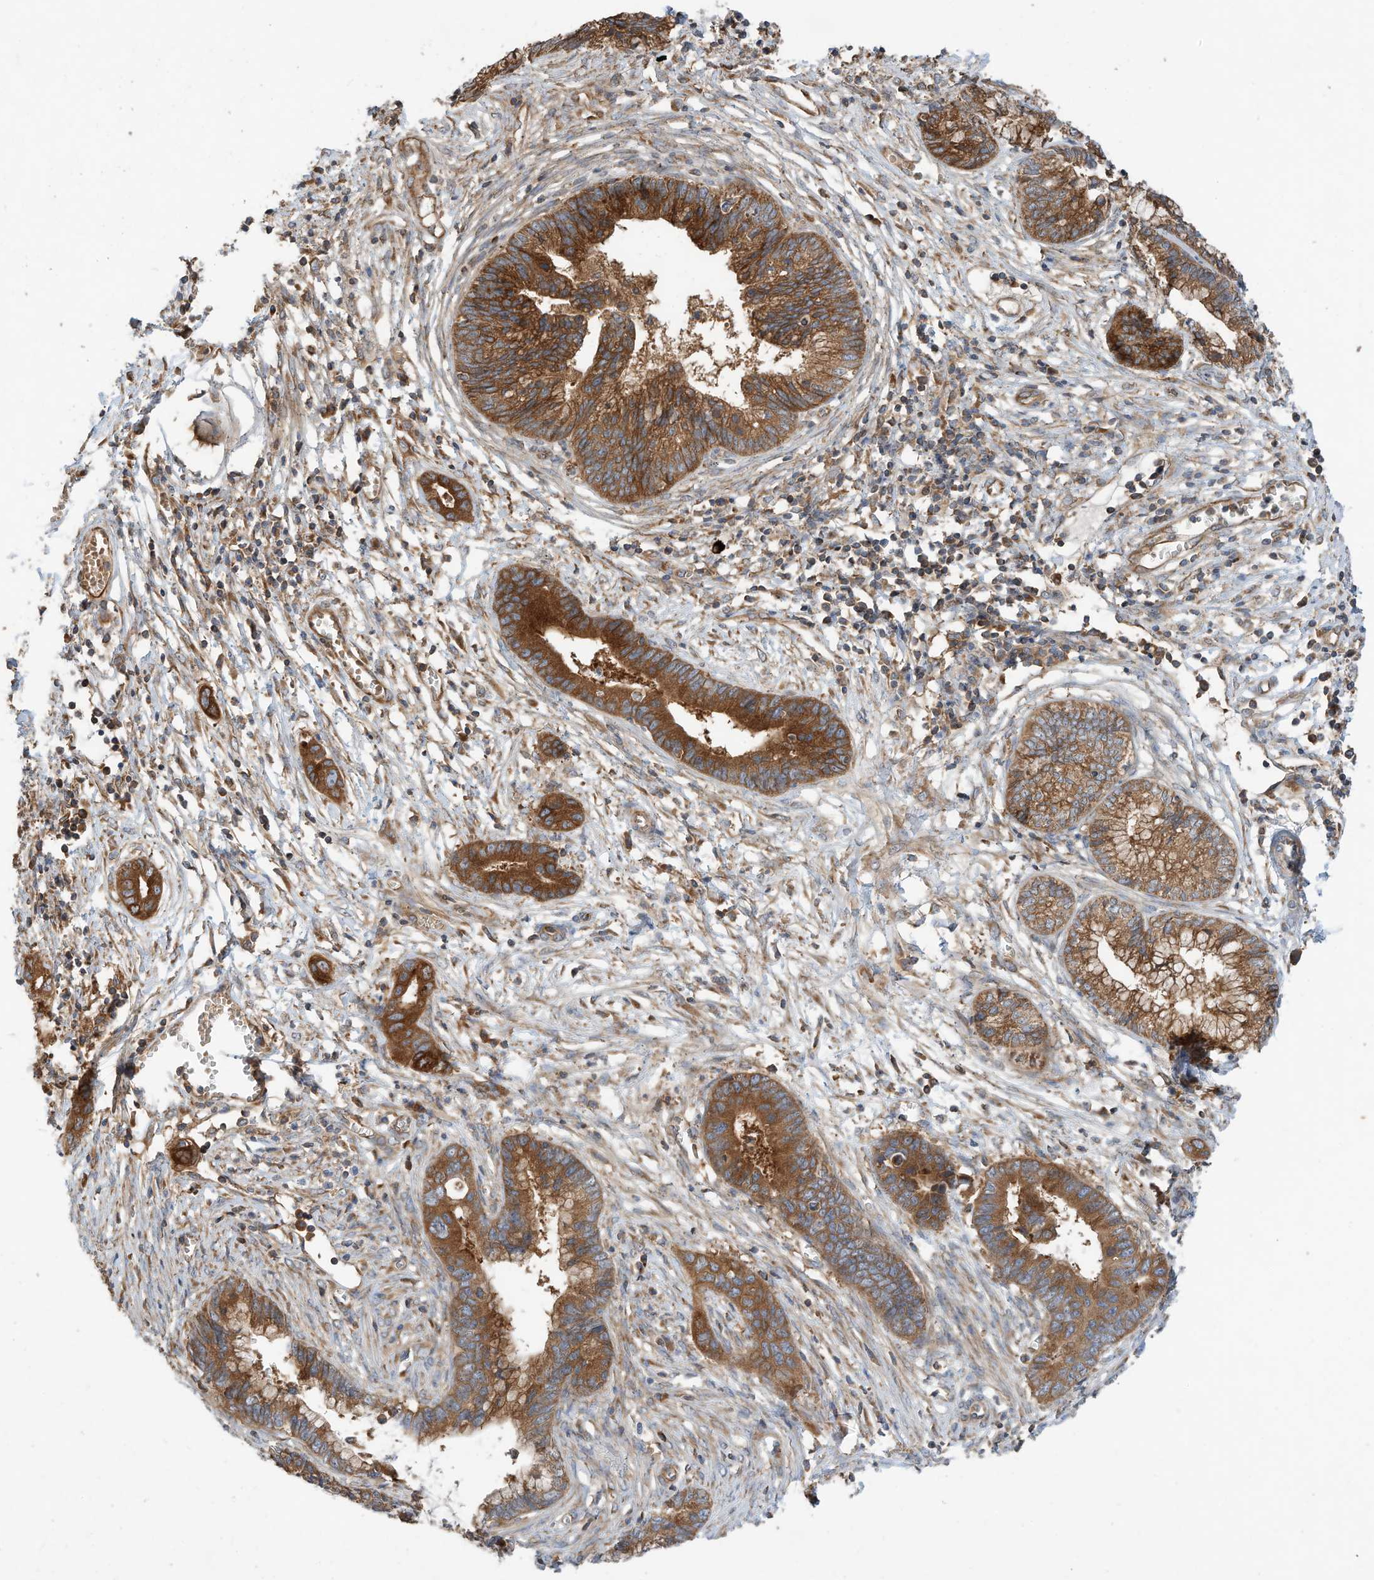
{"staining": {"intensity": "strong", "quantity": ">75%", "location": "cytoplasmic/membranous"}, "tissue": "cervical cancer", "cell_type": "Tumor cells", "image_type": "cancer", "snomed": [{"axis": "morphology", "description": "Adenocarcinoma, NOS"}, {"axis": "topography", "description": "Cervix"}], "caption": "The photomicrograph demonstrates staining of cervical cancer, revealing strong cytoplasmic/membranous protein positivity (brown color) within tumor cells.", "gene": "CPAMD8", "patient": {"sex": "female", "age": 44}}